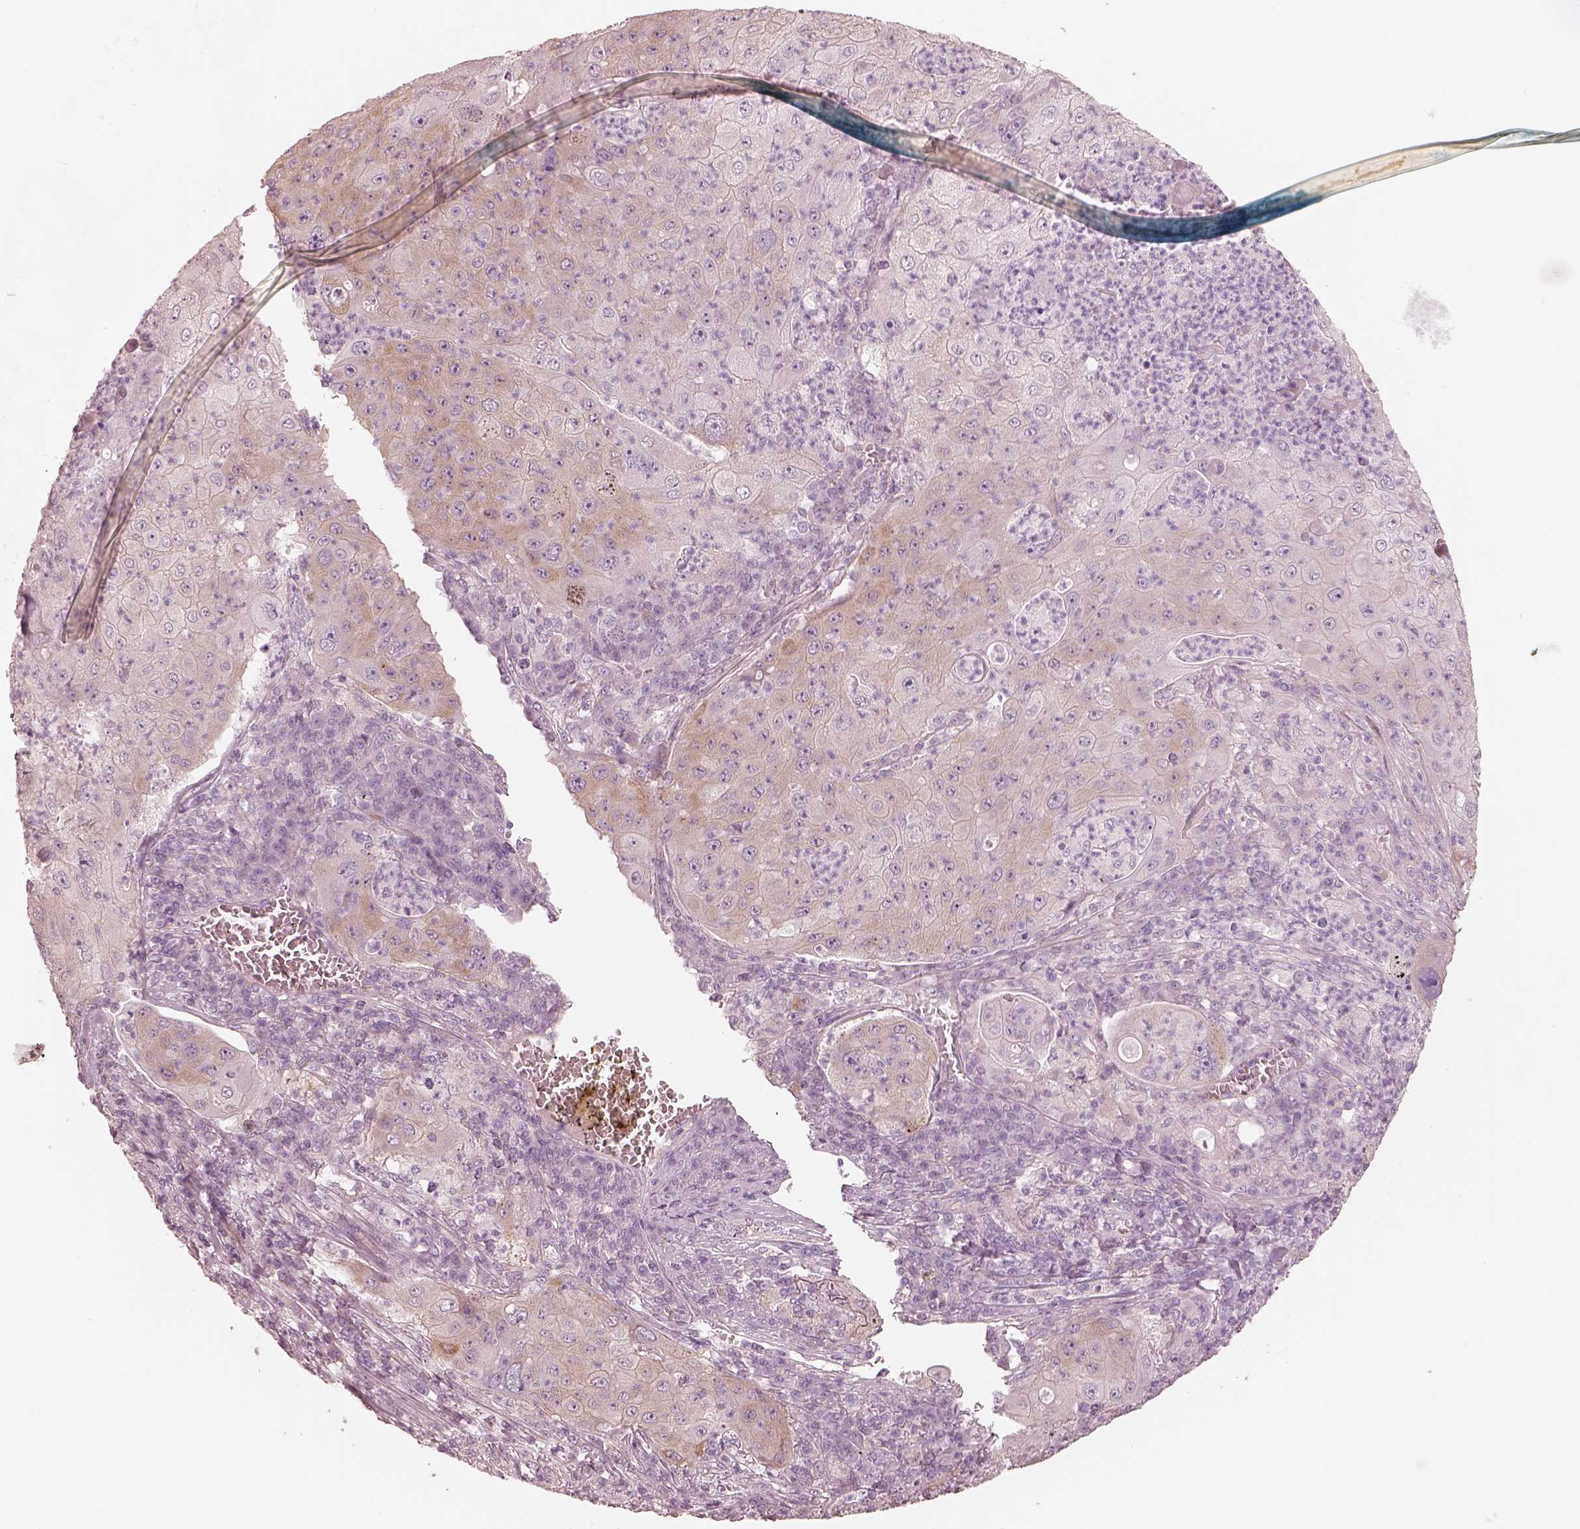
{"staining": {"intensity": "weak", "quantity": "<25%", "location": "cytoplasmic/membranous"}, "tissue": "lung cancer", "cell_type": "Tumor cells", "image_type": "cancer", "snomed": [{"axis": "morphology", "description": "Squamous cell carcinoma, NOS"}, {"axis": "topography", "description": "Lung"}], "caption": "This histopathology image is of lung cancer stained with immunohistochemistry (IHC) to label a protein in brown with the nuclei are counter-stained blue. There is no expression in tumor cells. Nuclei are stained in blue.", "gene": "RAB3C", "patient": {"sex": "female", "age": 59}}